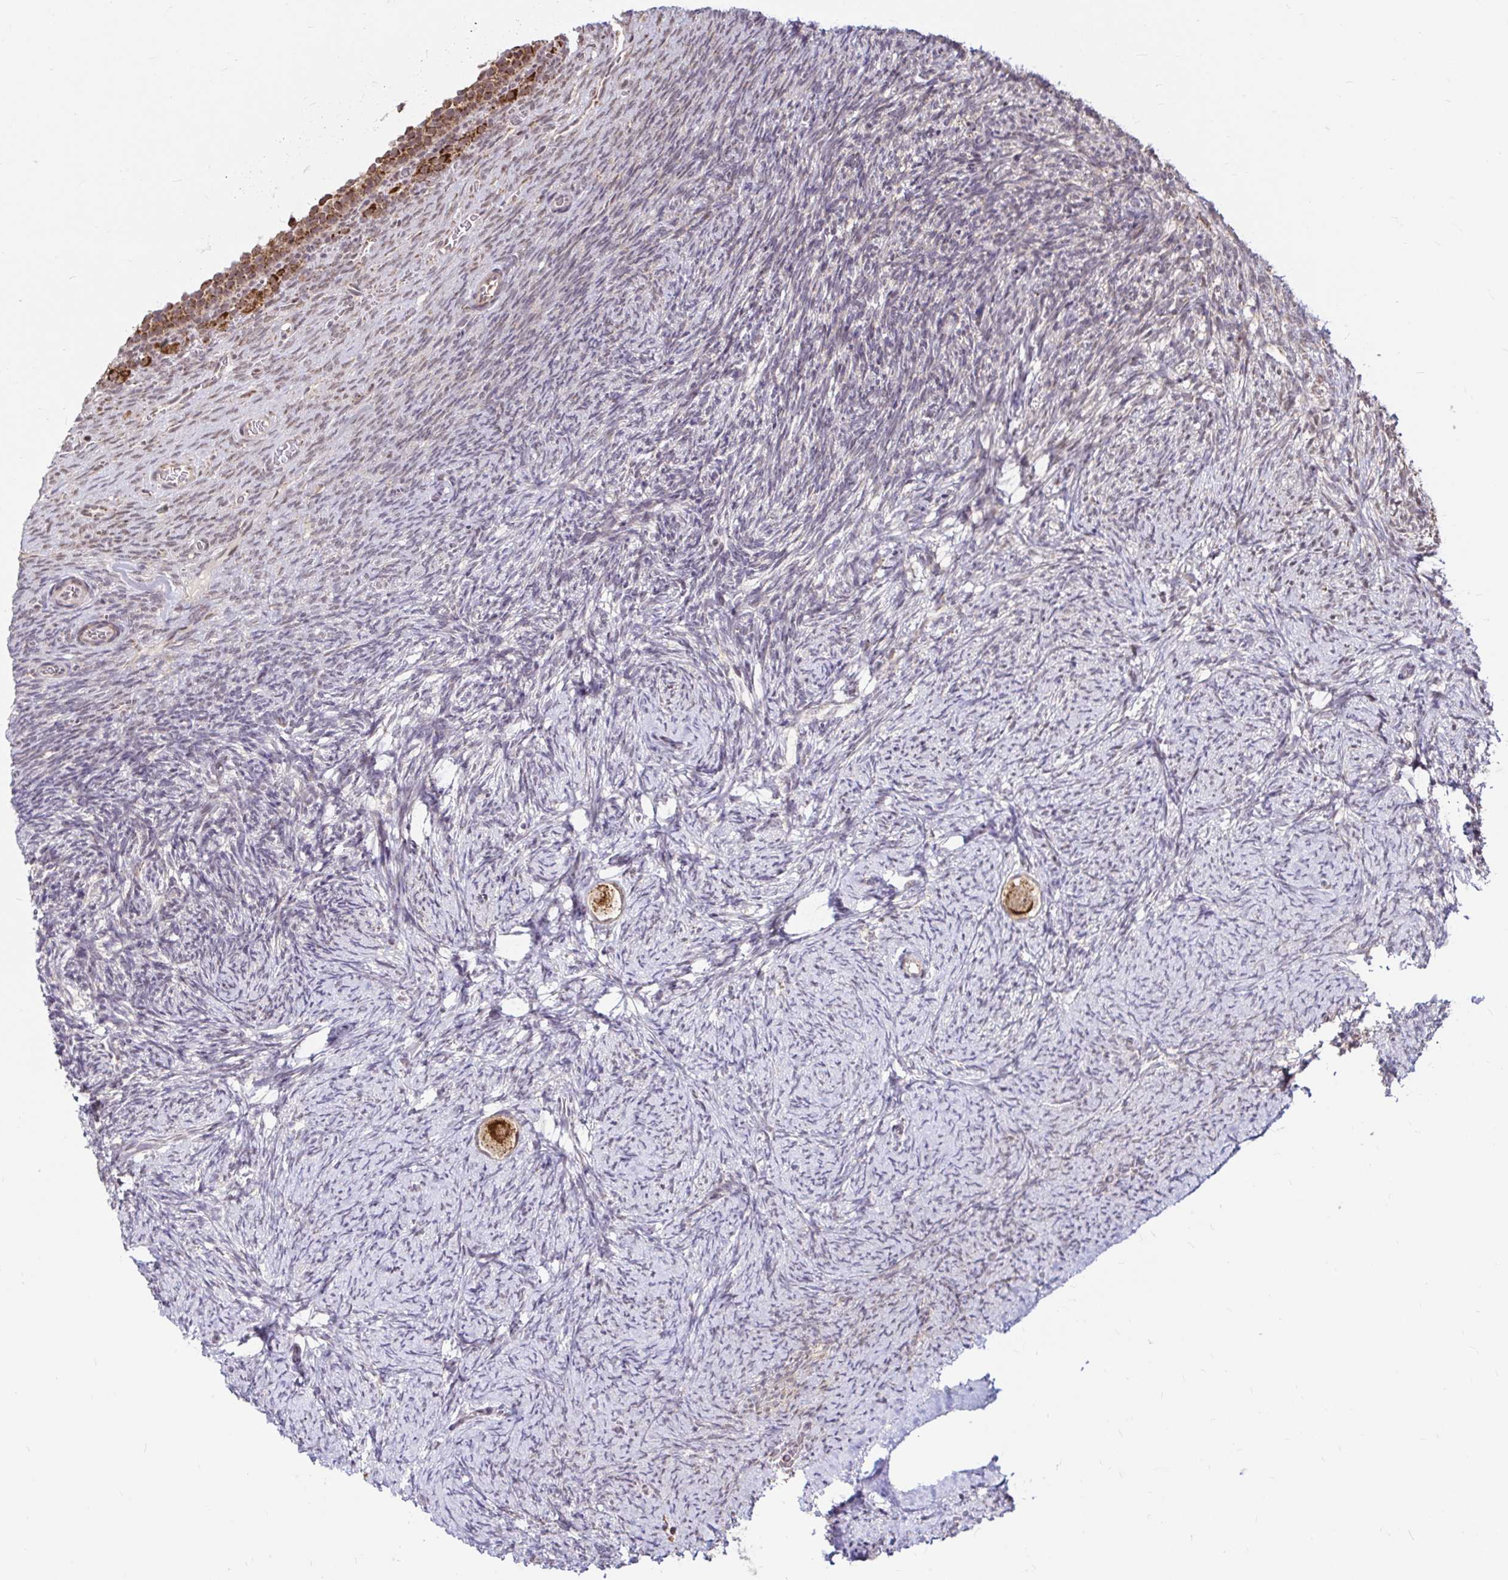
{"staining": {"intensity": "strong", "quantity": ">75%", "location": "cytoplasmic/membranous"}, "tissue": "ovary", "cell_type": "Follicle cells", "image_type": "normal", "snomed": [{"axis": "morphology", "description": "Normal tissue, NOS"}, {"axis": "topography", "description": "Ovary"}], "caption": "Follicle cells display high levels of strong cytoplasmic/membranous positivity in approximately >75% of cells in normal human ovary. (DAB = brown stain, brightfield microscopy at high magnification).", "gene": "TIMM50", "patient": {"sex": "female", "age": 34}}